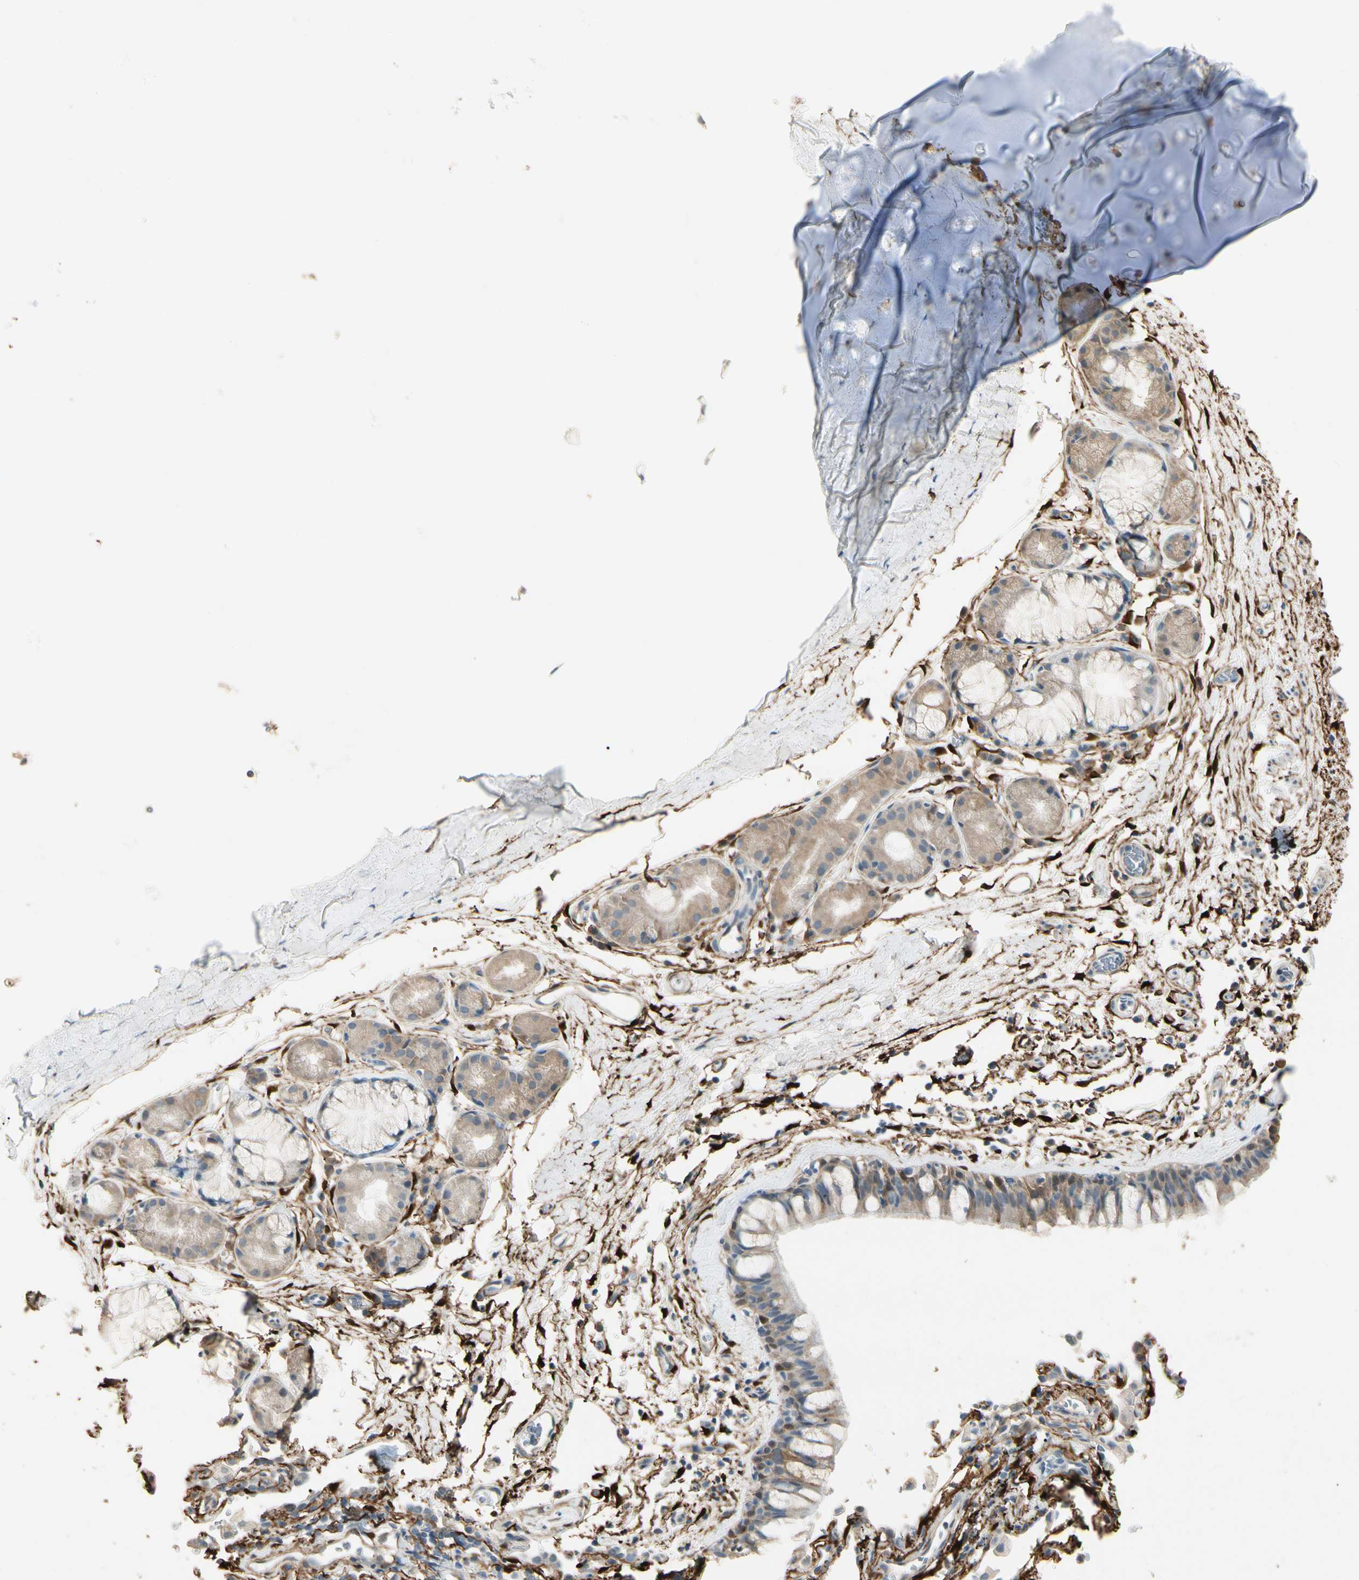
{"staining": {"intensity": "weak", "quantity": ">75%", "location": "cytoplasmic/membranous"}, "tissue": "bronchus", "cell_type": "Respiratory epithelial cells", "image_type": "normal", "snomed": [{"axis": "morphology", "description": "Normal tissue, NOS"}, {"axis": "morphology", "description": "Malignant melanoma, Metastatic site"}, {"axis": "topography", "description": "Bronchus"}, {"axis": "topography", "description": "Lung"}], "caption": "A brown stain shows weak cytoplasmic/membranous expression of a protein in respiratory epithelial cells of normal human bronchus.", "gene": "GNE", "patient": {"sex": "male", "age": 64}}